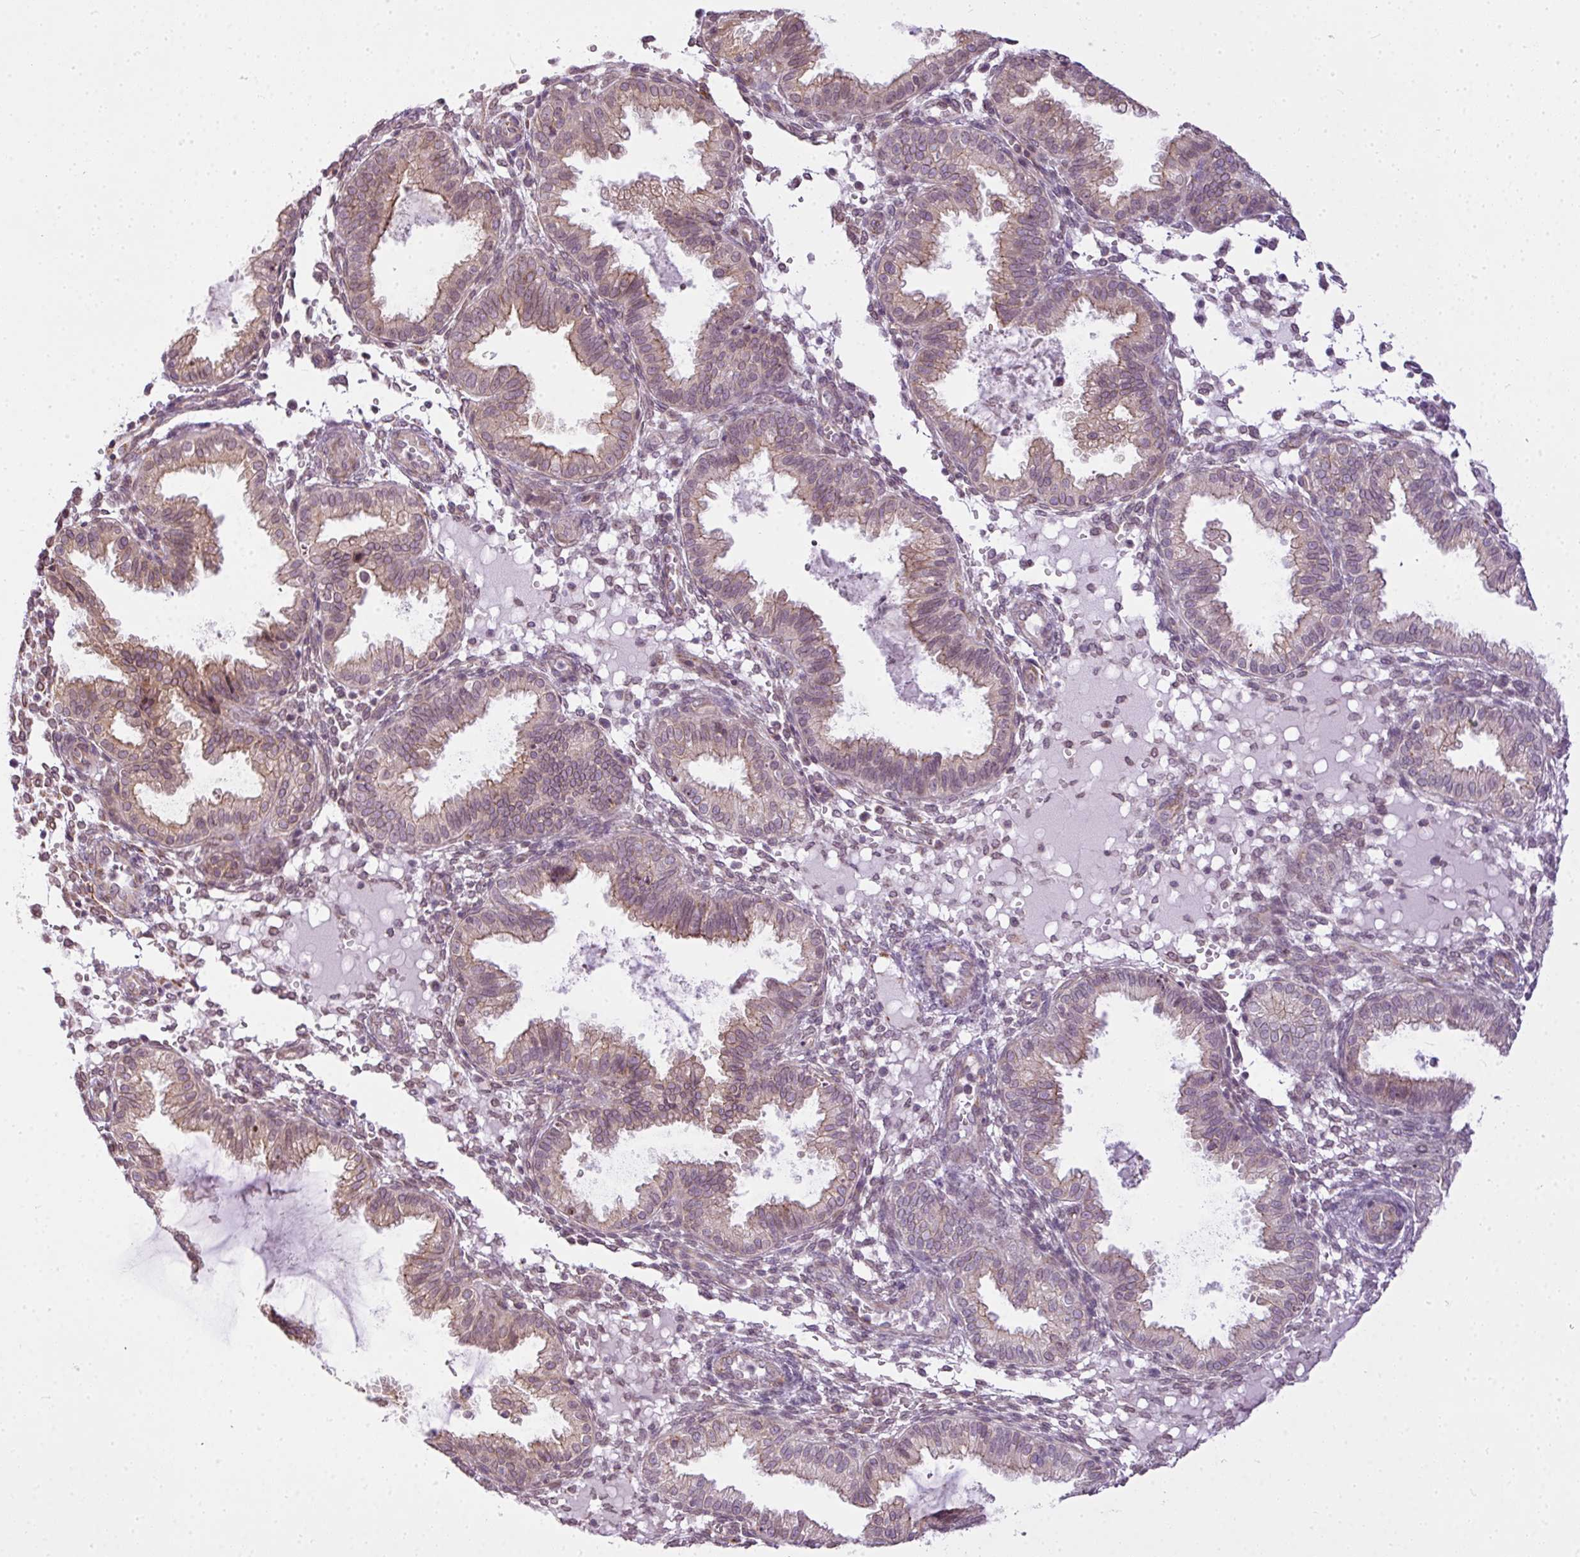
{"staining": {"intensity": "negative", "quantity": "none", "location": "none"}, "tissue": "endometrium", "cell_type": "Cells in endometrial stroma", "image_type": "normal", "snomed": [{"axis": "morphology", "description": "Normal tissue, NOS"}, {"axis": "topography", "description": "Endometrium"}], "caption": "Micrograph shows no significant protein staining in cells in endometrial stroma of benign endometrium. Nuclei are stained in blue.", "gene": "COX18", "patient": {"sex": "female", "age": 33}}